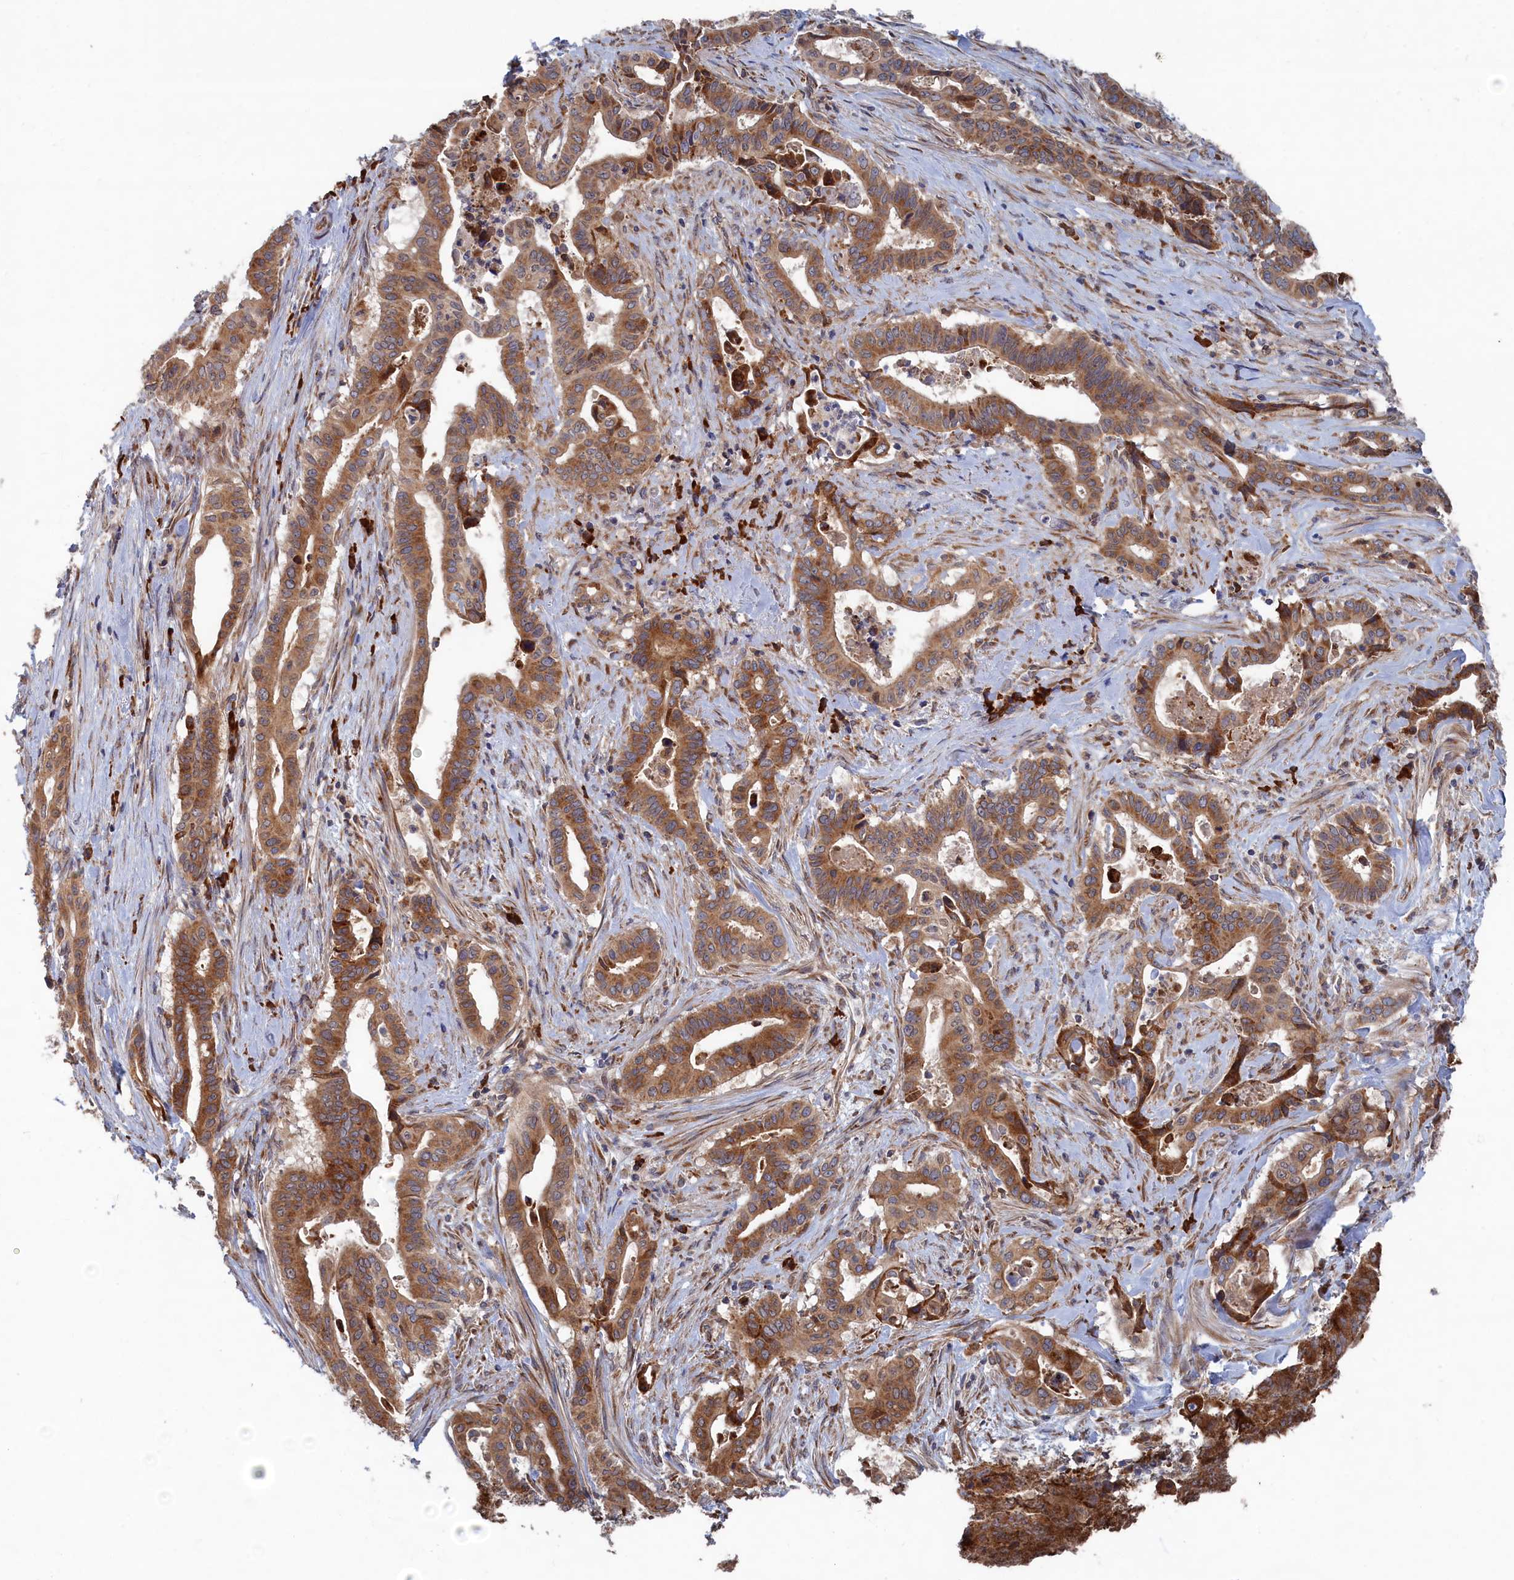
{"staining": {"intensity": "moderate", "quantity": ">75%", "location": "cytoplasmic/membranous"}, "tissue": "pancreatic cancer", "cell_type": "Tumor cells", "image_type": "cancer", "snomed": [{"axis": "morphology", "description": "Adenocarcinoma, NOS"}, {"axis": "topography", "description": "Pancreas"}], "caption": "The photomicrograph demonstrates a brown stain indicating the presence of a protein in the cytoplasmic/membranous of tumor cells in pancreatic cancer. The staining was performed using DAB (3,3'-diaminobenzidine) to visualize the protein expression in brown, while the nuclei were stained in blue with hematoxylin (Magnification: 20x).", "gene": "BPIFB6", "patient": {"sex": "female", "age": 77}}